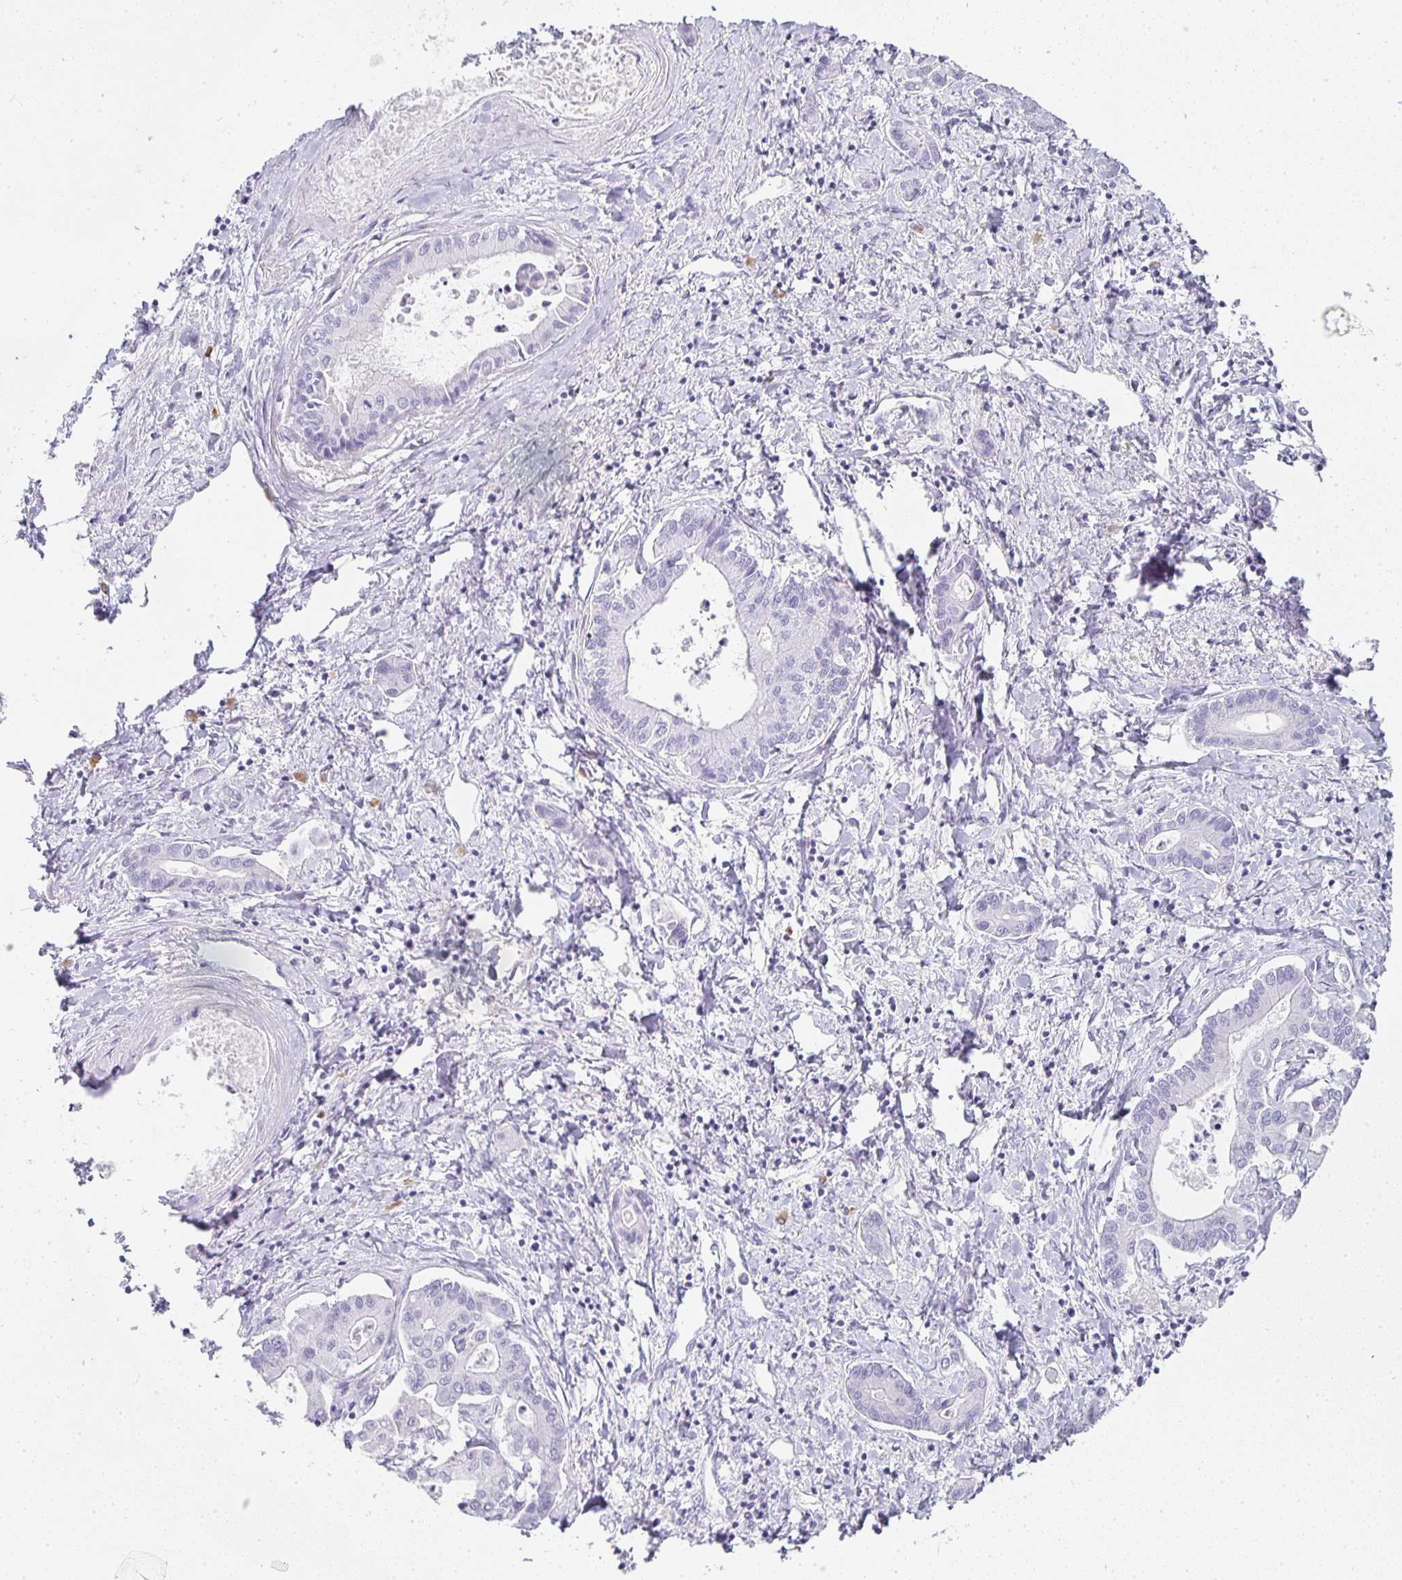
{"staining": {"intensity": "negative", "quantity": "none", "location": "none"}, "tissue": "liver cancer", "cell_type": "Tumor cells", "image_type": "cancer", "snomed": [{"axis": "morphology", "description": "Cholangiocarcinoma"}, {"axis": "topography", "description": "Liver"}], "caption": "Liver cancer (cholangiocarcinoma) stained for a protein using immunohistochemistry (IHC) displays no positivity tumor cells.", "gene": "TPSD1", "patient": {"sex": "male", "age": 66}}